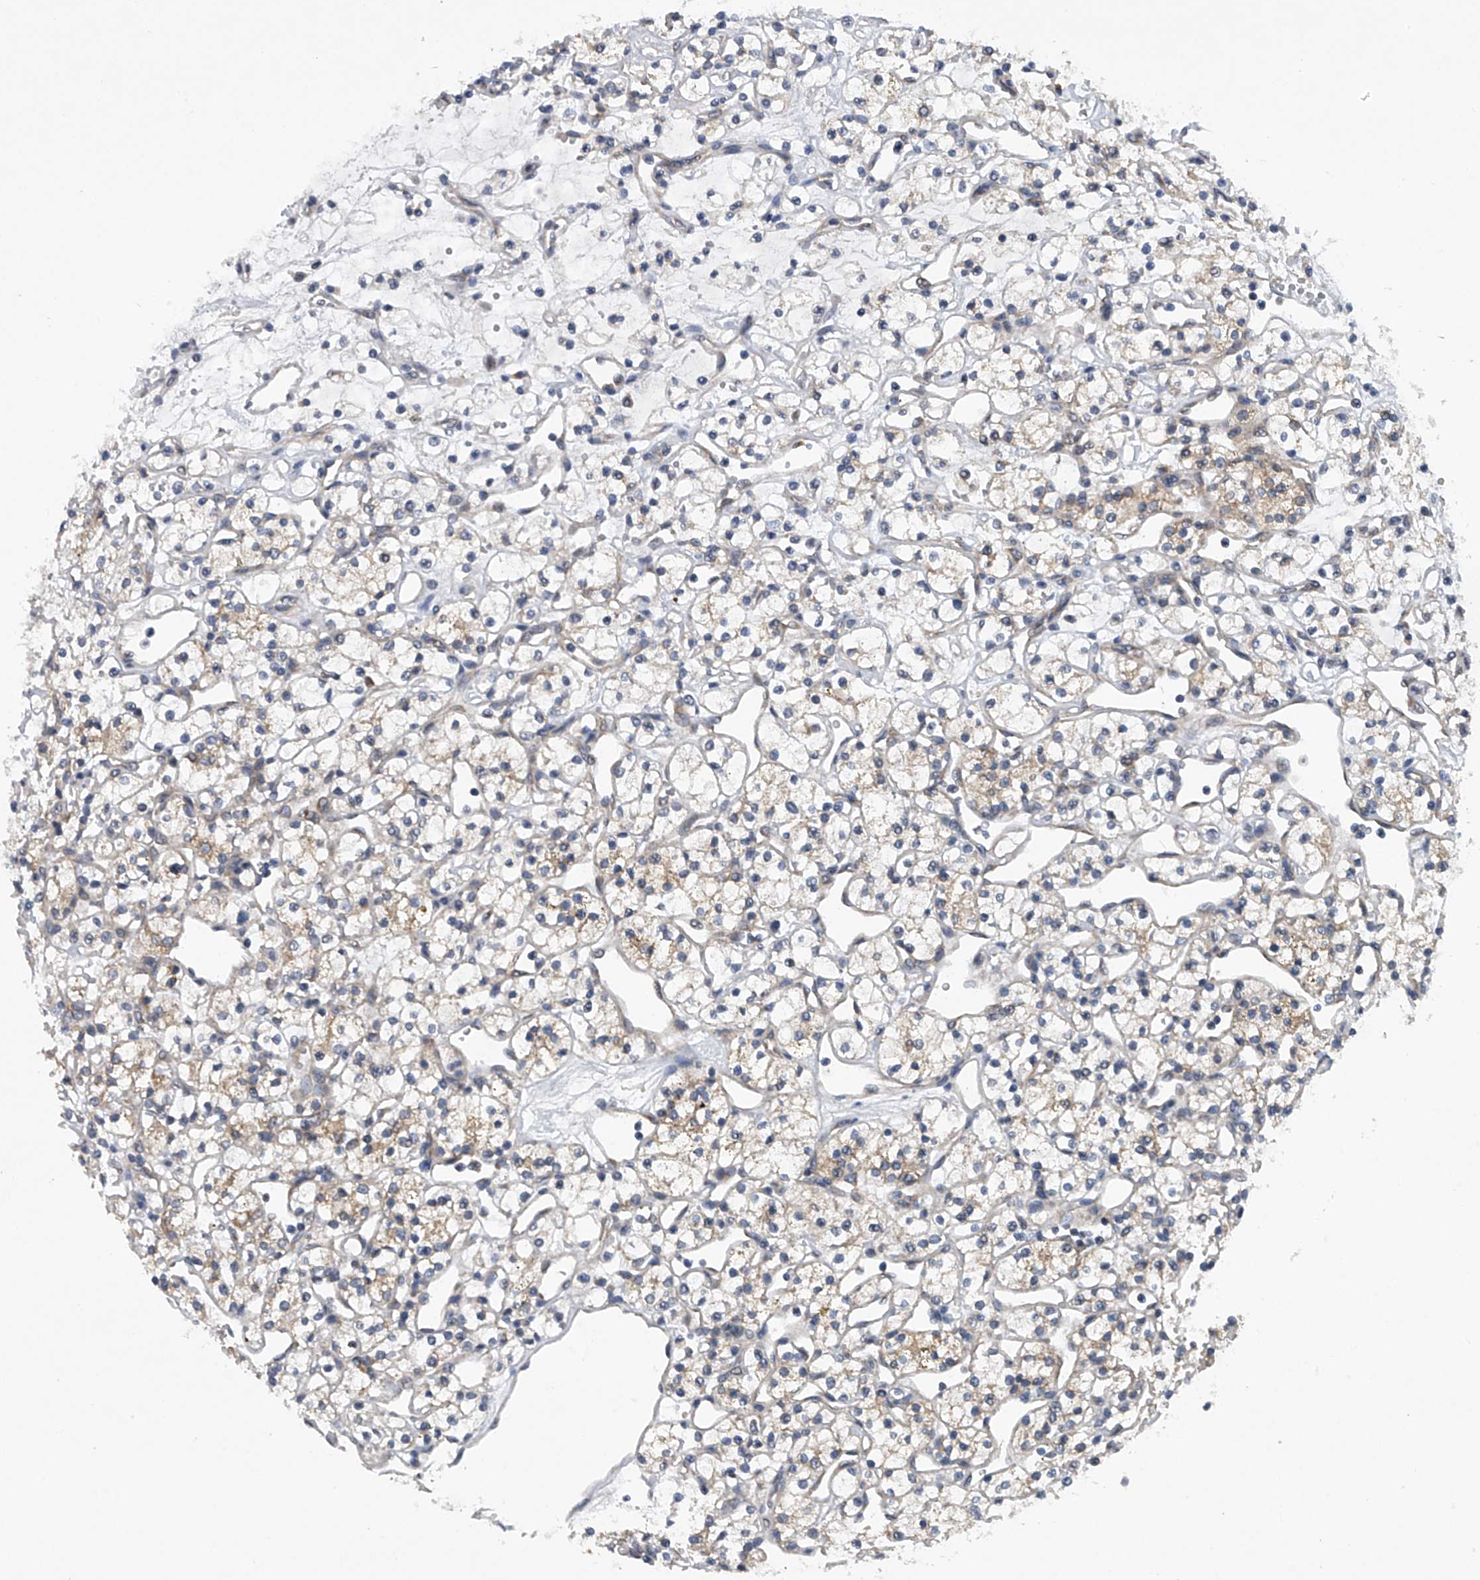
{"staining": {"intensity": "weak", "quantity": "<25%", "location": "cytoplasmic/membranous"}, "tissue": "renal cancer", "cell_type": "Tumor cells", "image_type": "cancer", "snomed": [{"axis": "morphology", "description": "Adenocarcinoma, NOS"}, {"axis": "topography", "description": "Kidney"}], "caption": "Tumor cells are negative for brown protein staining in adenocarcinoma (renal).", "gene": "RNF5", "patient": {"sex": "female", "age": 60}}